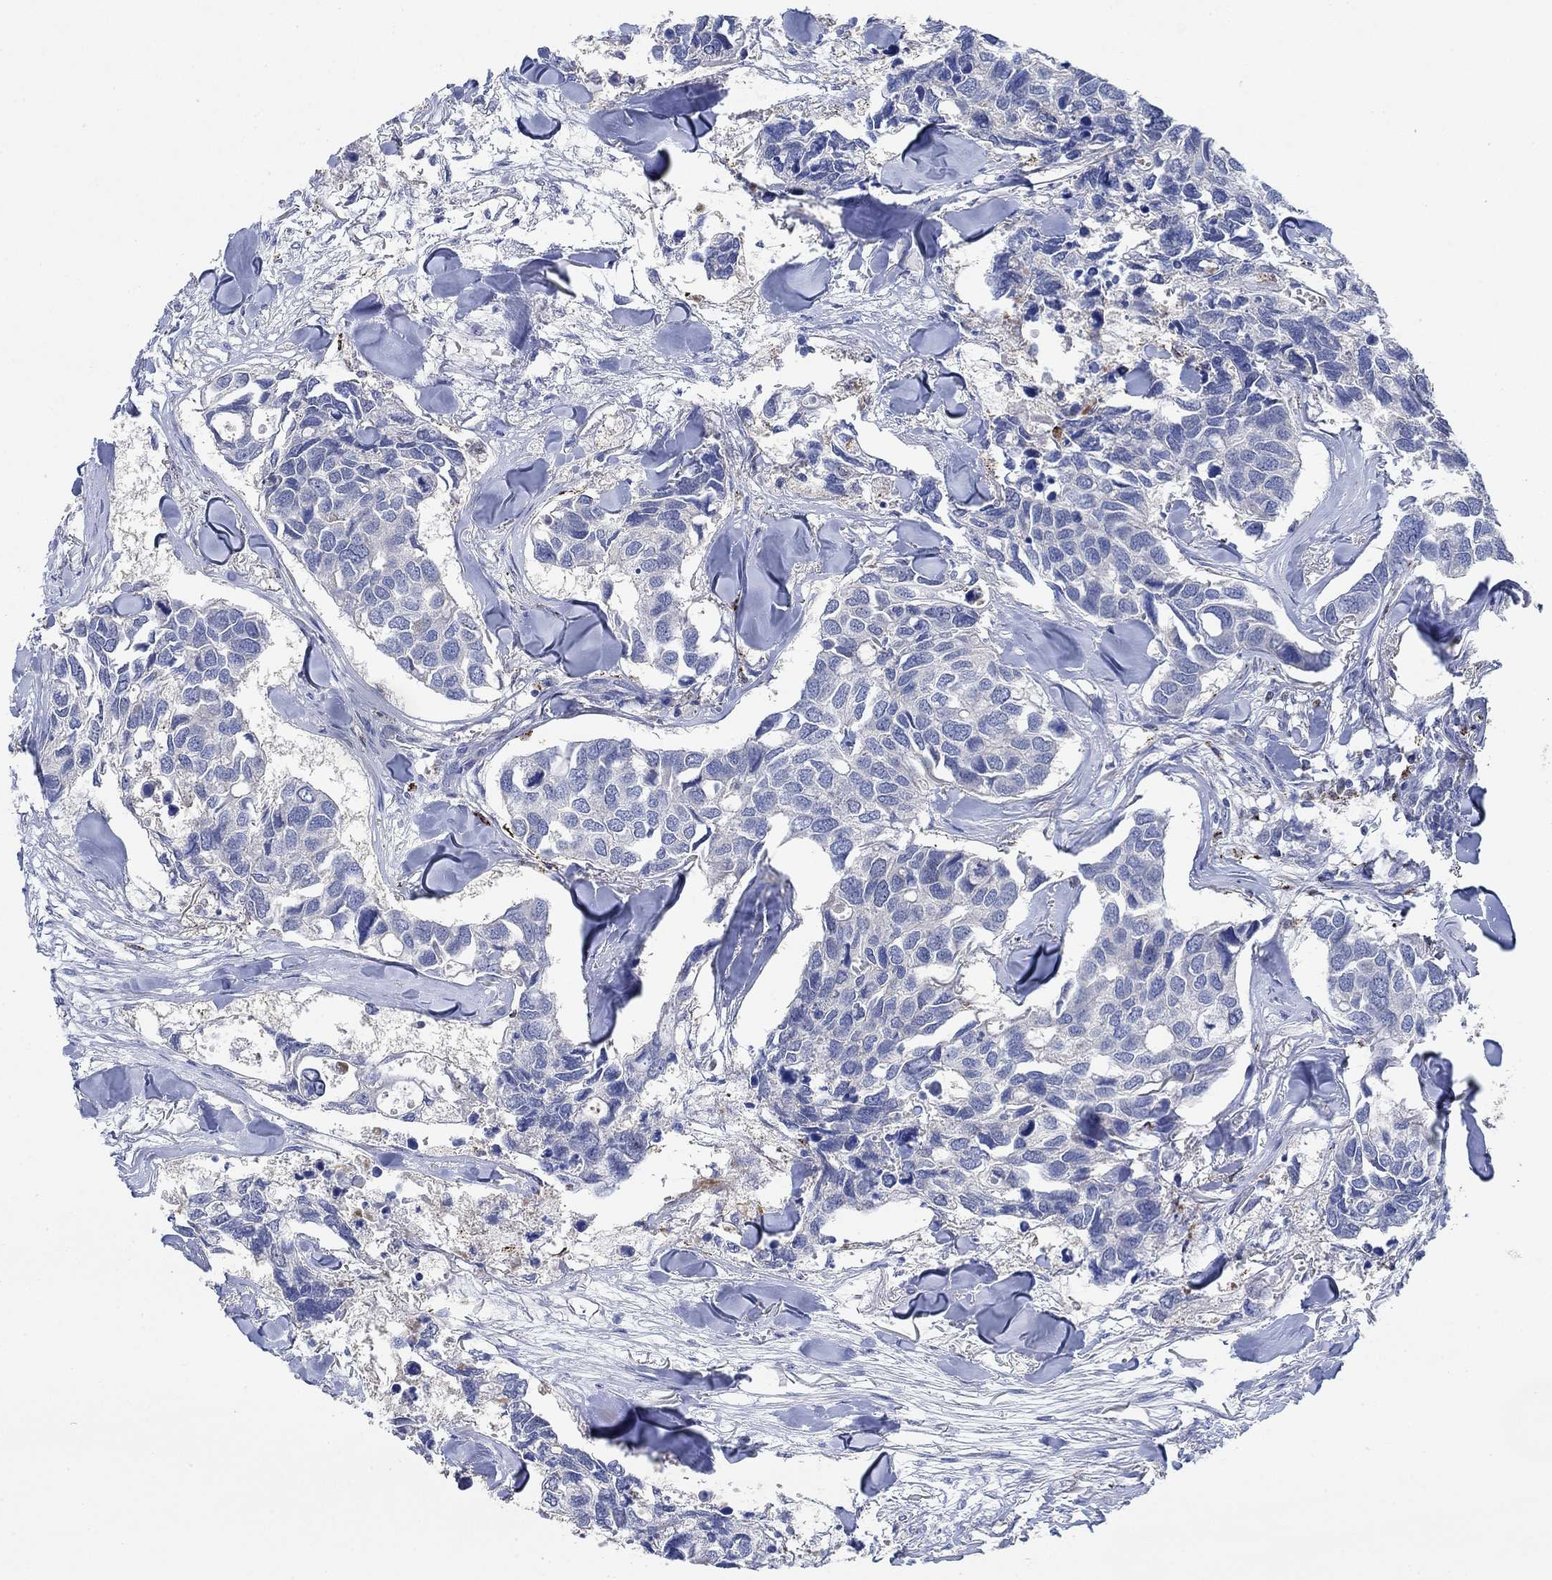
{"staining": {"intensity": "negative", "quantity": "none", "location": "none"}, "tissue": "breast cancer", "cell_type": "Tumor cells", "image_type": "cancer", "snomed": [{"axis": "morphology", "description": "Duct carcinoma"}, {"axis": "topography", "description": "Breast"}], "caption": "Immunohistochemistry photomicrograph of human invasive ductal carcinoma (breast) stained for a protein (brown), which displays no positivity in tumor cells. (DAB immunohistochemistry (IHC) with hematoxylin counter stain).", "gene": "MPP1", "patient": {"sex": "female", "age": 83}}